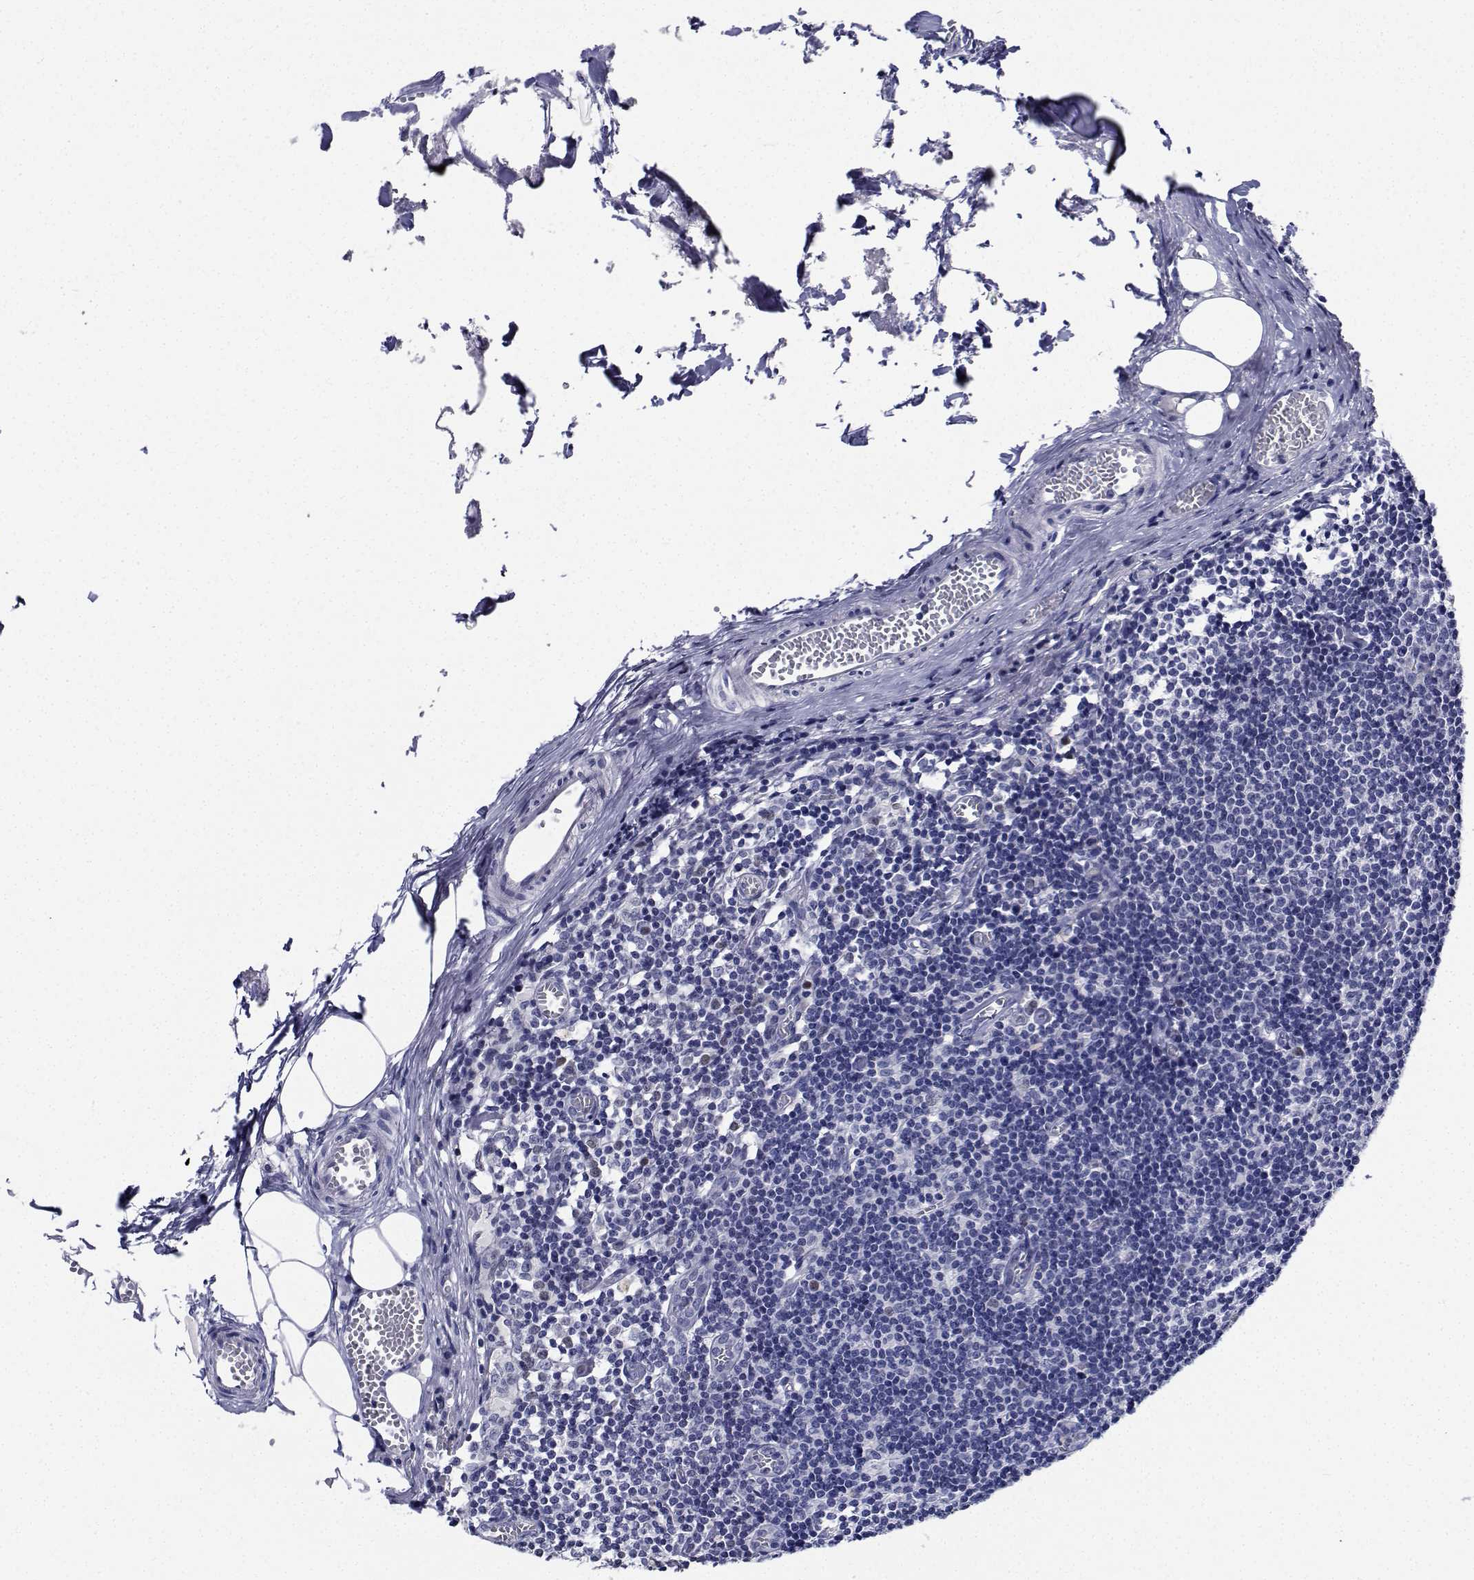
{"staining": {"intensity": "negative", "quantity": "none", "location": "none"}, "tissue": "lymph node", "cell_type": "Non-germinal center cells", "image_type": "normal", "snomed": [{"axis": "morphology", "description": "Normal tissue, NOS"}, {"axis": "topography", "description": "Lymph node"}], "caption": "There is no significant expression in non-germinal center cells of lymph node. Brightfield microscopy of immunohistochemistry (IHC) stained with DAB (brown) and hematoxylin (blue), captured at high magnification.", "gene": "PLXNA4", "patient": {"sex": "female", "age": 52}}